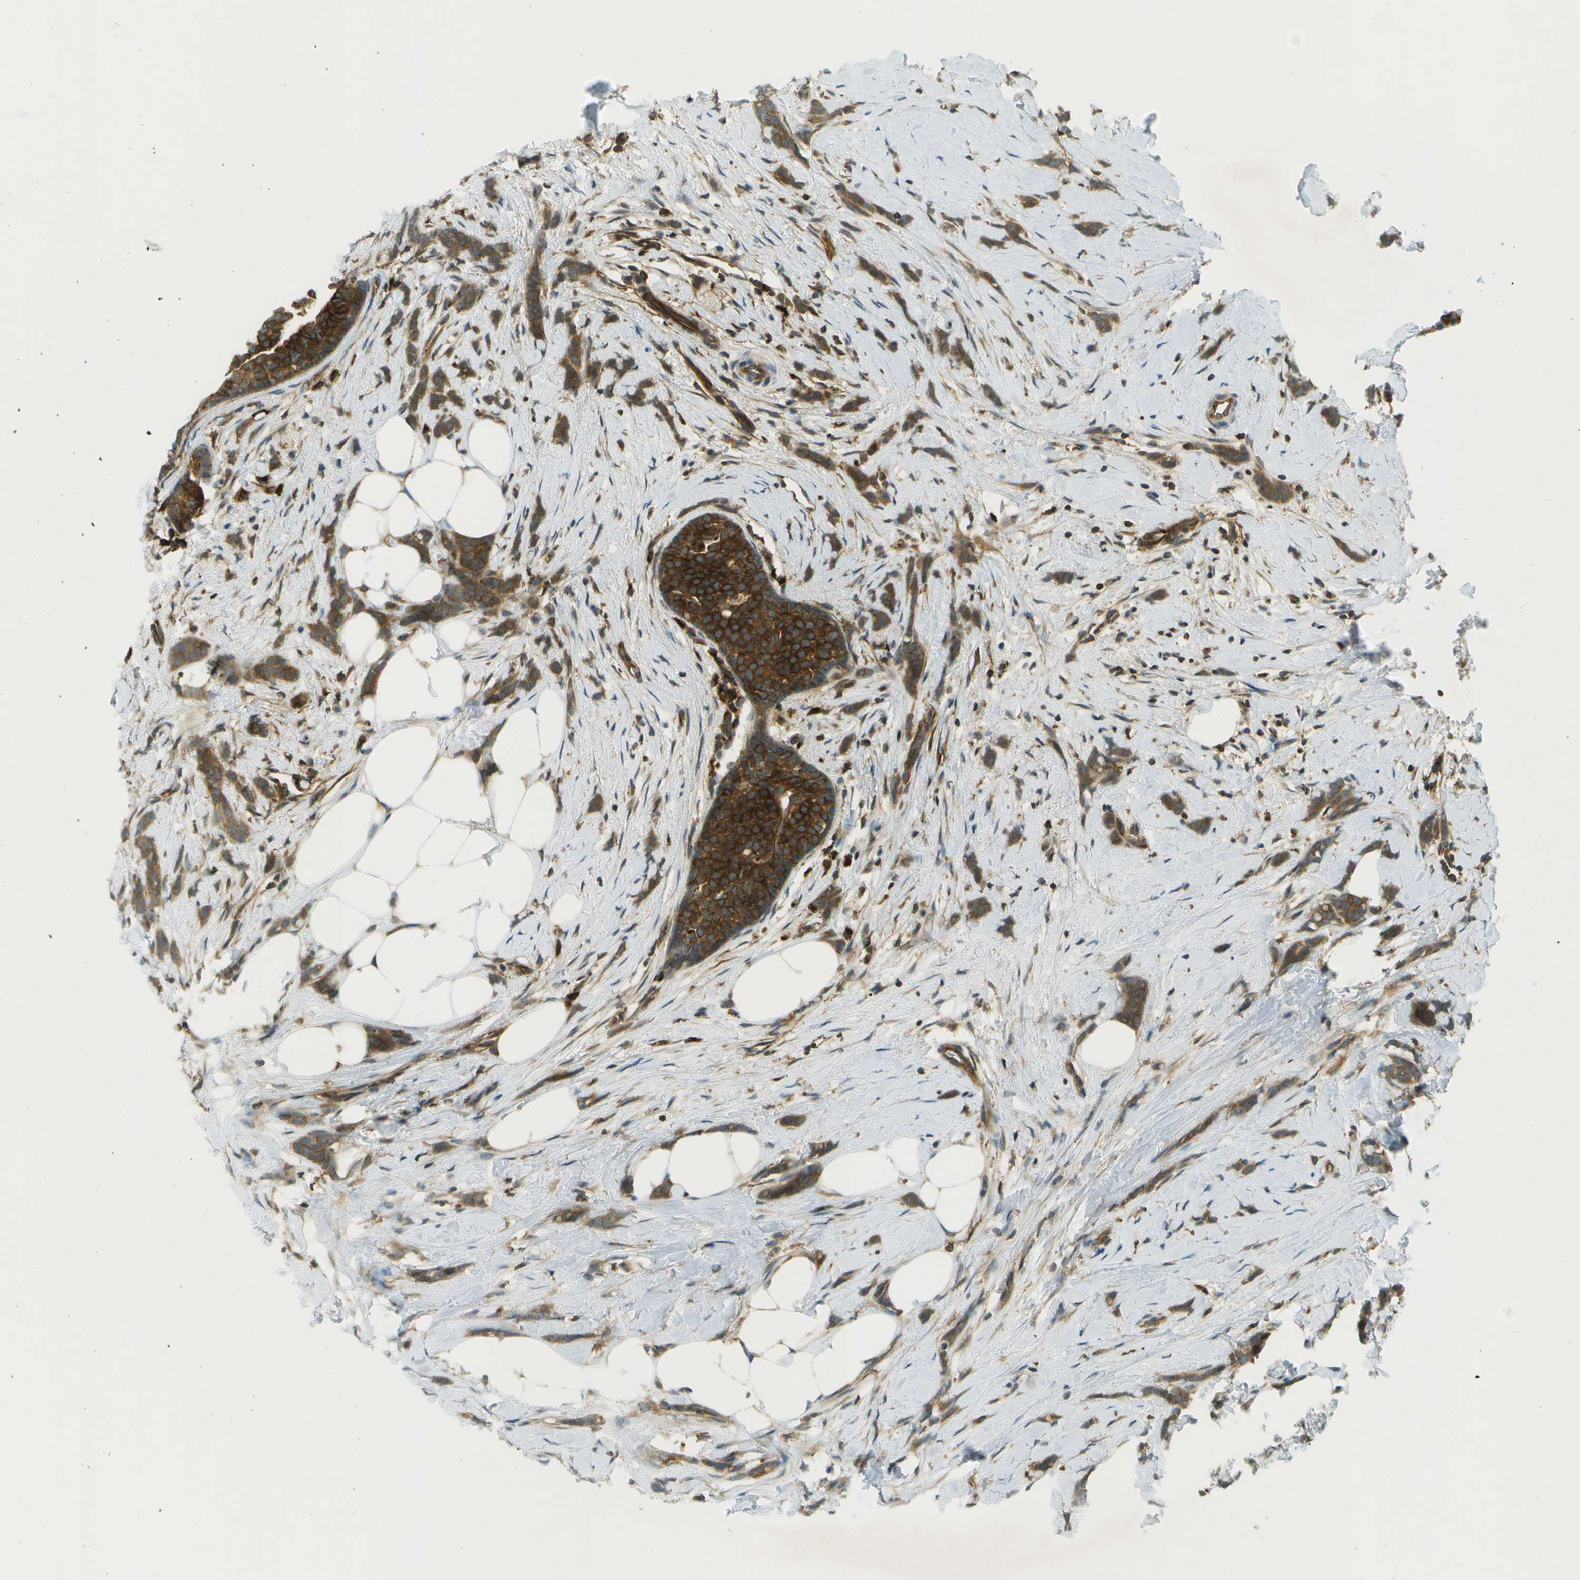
{"staining": {"intensity": "moderate", "quantity": ">75%", "location": "cytoplasmic/membranous"}, "tissue": "breast cancer", "cell_type": "Tumor cells", "image_type": "cancer", "snomed": [{"axis": "morphology", "description": "Lobular carcinoma, in situ"}, {"axis": "morphology", "description": "Lobular carcinoma"}, {"axis": "topography", "description": "Breast"}], "caption": "Breast cancer stained for a protein (brown) demonstrates moderate cytoplasmic/membranous positive positivity in approximately >75% of tumor cells.", "gene": "TMTC1", "patient": {"sex": "female", "age": 41}}